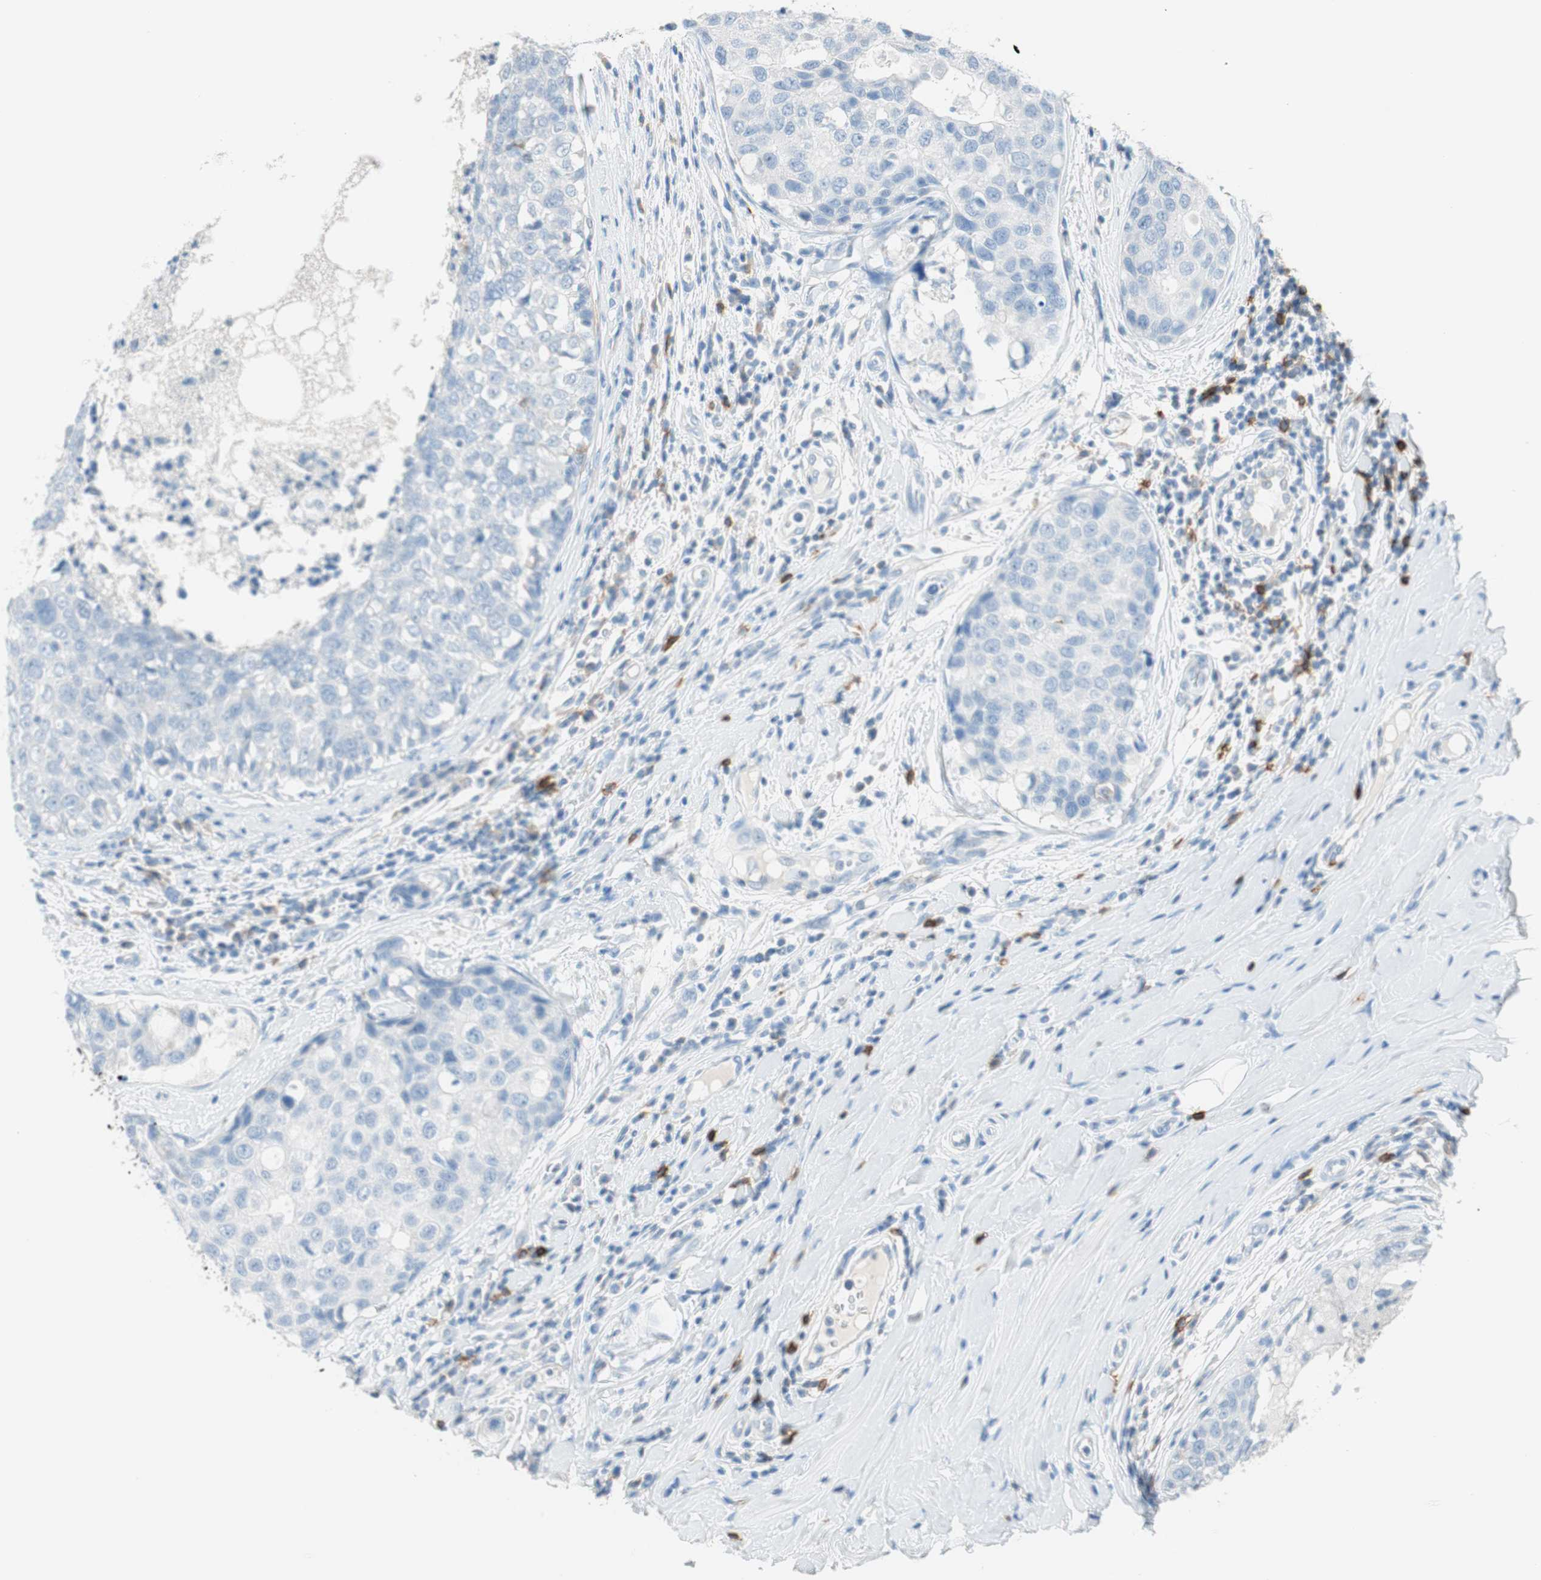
{"staining": {"intensity": "negative", "quantity": "none", "location": "none"}, "tissue": "breast cancer", "cell_type": "Tumor cells", "image_type": "cancer", "snomed": [{"axis": "morphology", "description": "Duct carcinoma"}, {"axis": "topography", "description": "Breast"}], "caption": "A photomicrograph of human breast cancer is negative for staining in tumor cells.", "gene": "TNFRSF13C", "patient": {"sex": "female", "age": 27}}